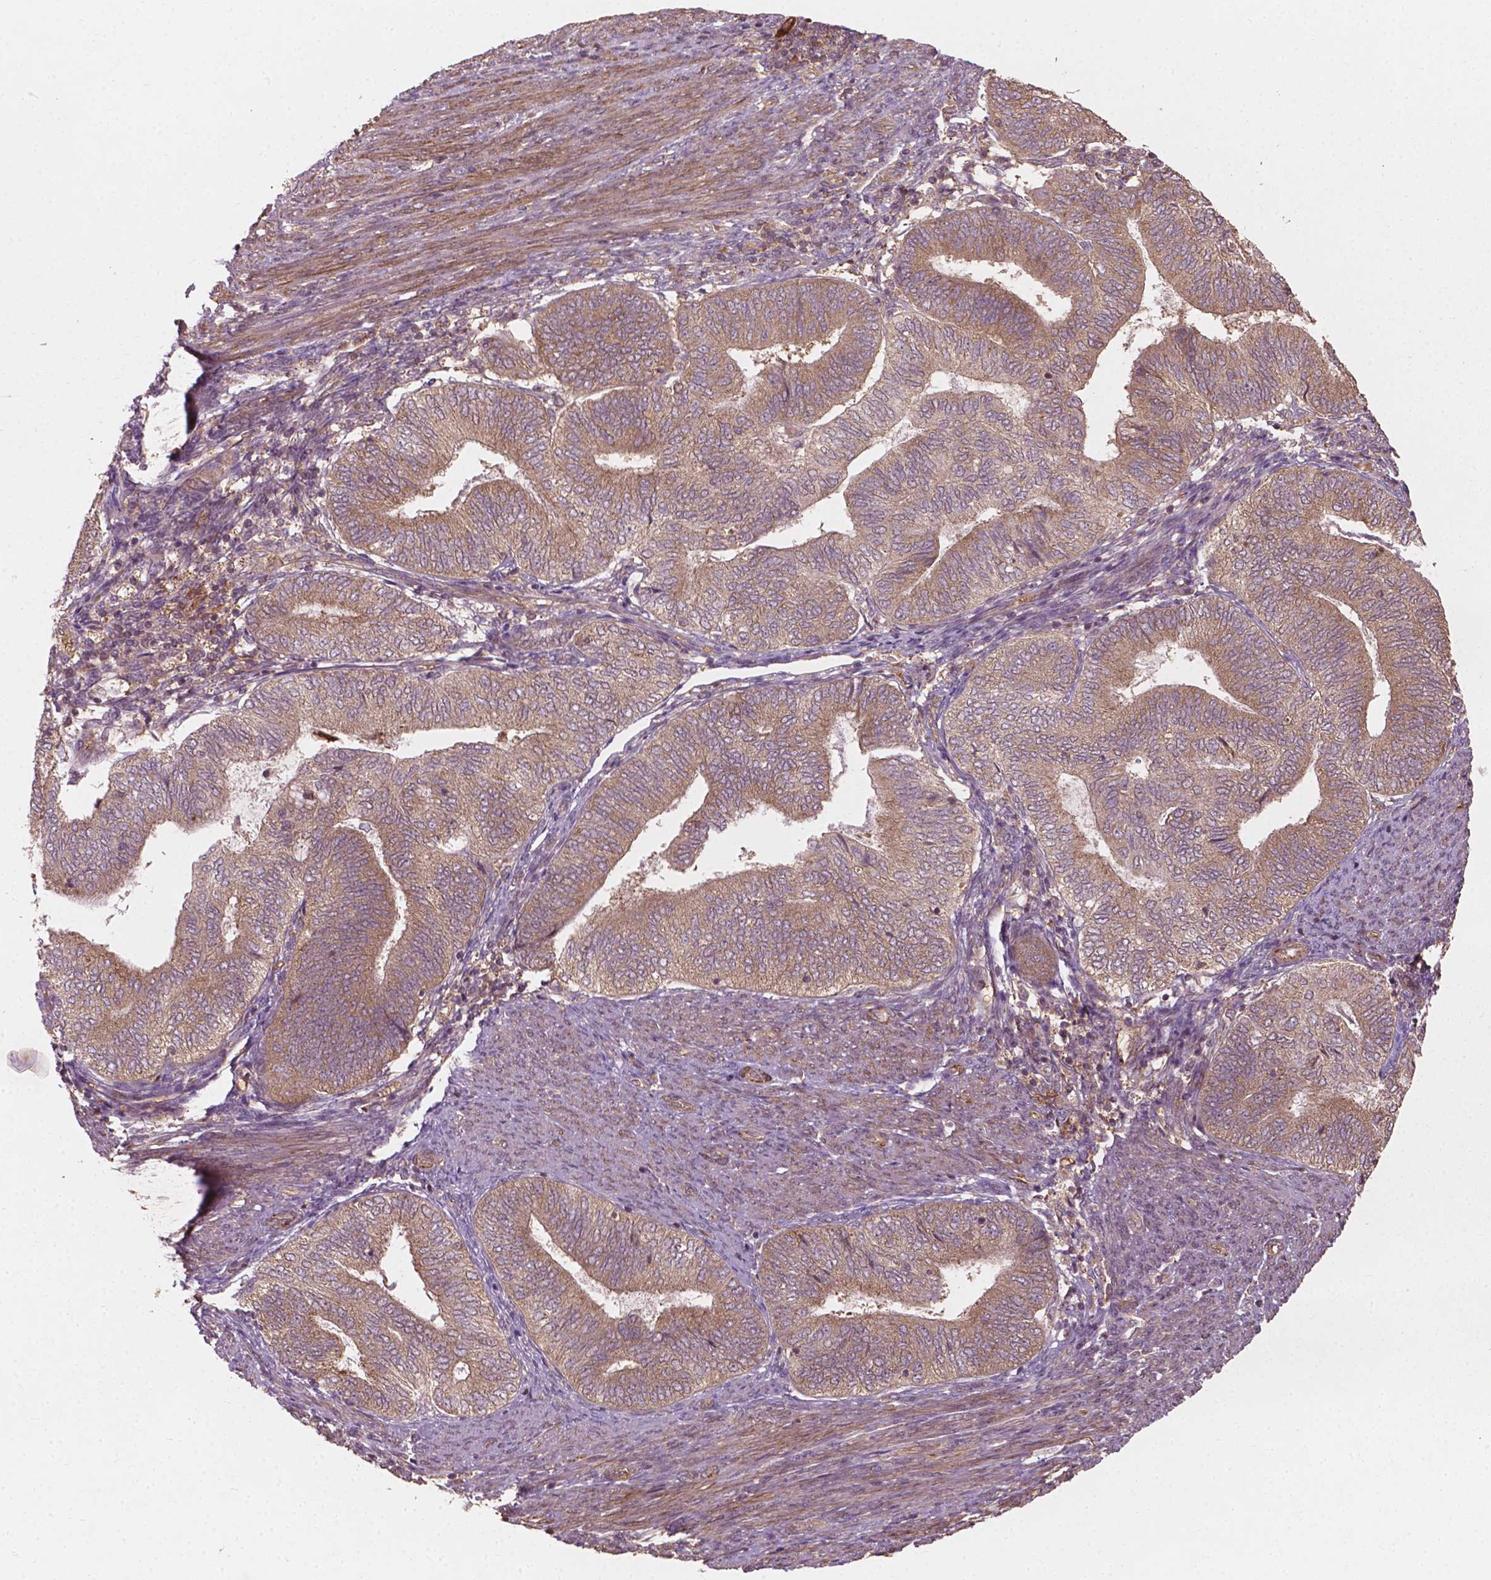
{"staining": {"intensity": "weak", "quantity": ">75%", "location": "cytoplasmic/membranous"}, "tissue": "endometrial cancer", "cell_type": "Tumor cells", "image_type": "cancer", "snomed": [{"axis": "morphology", "description": "Adenocarcinoma, NOS"}, {"axis": "topography", "description": "Endometrium"}], "caption": "This is an image of immunohistochemistry staining of adenocarcinoma (endometrial), which shows weak staining in the cytoplasmic/membranous of tumor cells.", "gene": "CYFIP2", "patient": {"sex": "female", "age": 65}}